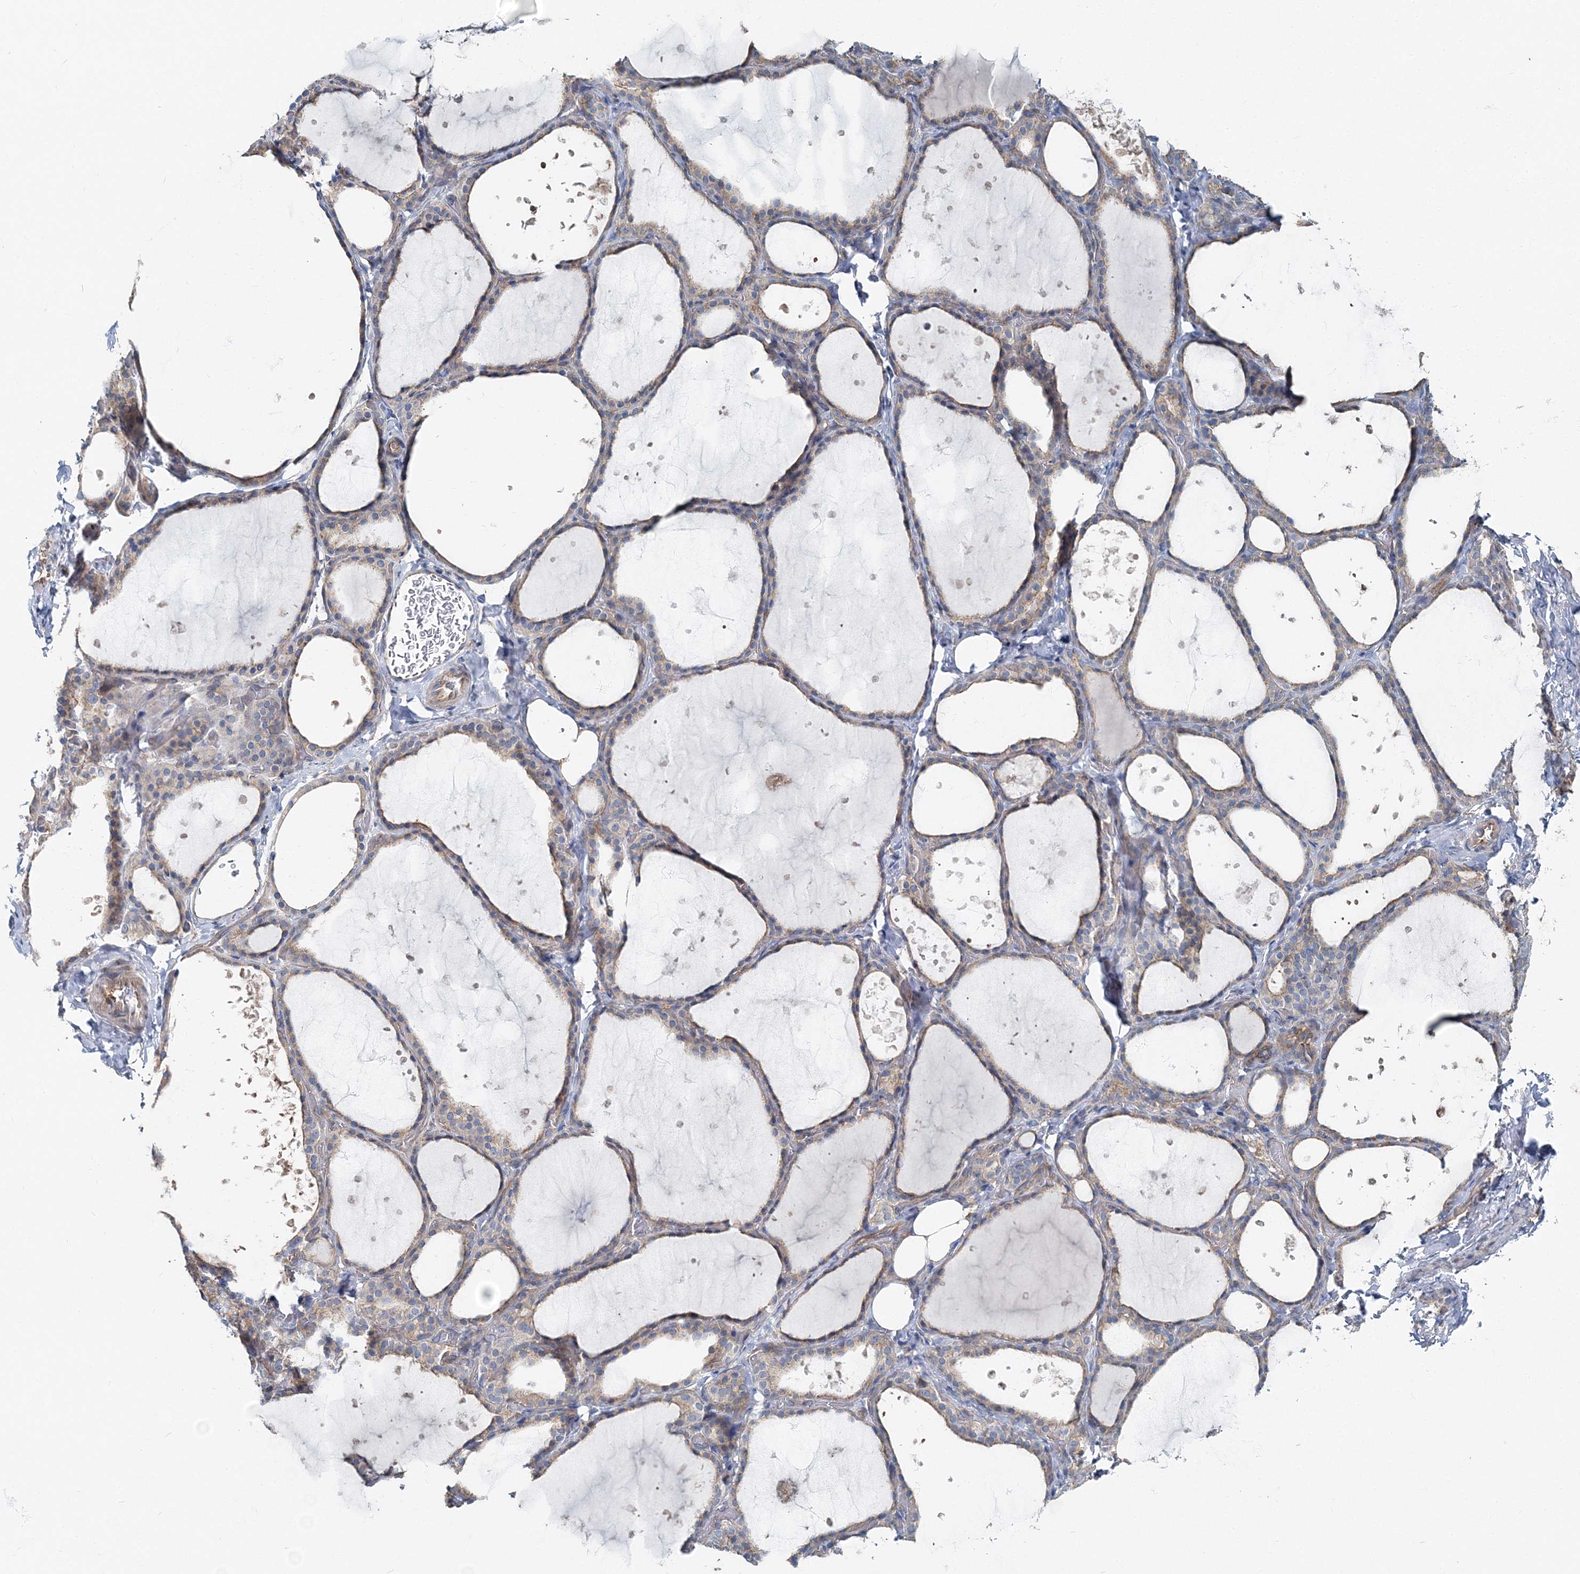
{"staining": {"intensity": "moderate", "quantity": "<25%", "location": "cytoplasmic/membranous"}, "tissue": "thyroid gland", "cell_type": "Glandular cells", "image_type": "normal", "snomed": [{"axis": "morphology", "description": "Normal tissue, NOS"}, {"axis": "topography", "description": "Thyroid gland"}], "caption": "Immunohistochemical staining of unremarkable human thyroid gland reveals low levels of moderate cytoplasmic/membranous staining in approximately <25% of glandular cells.", "gene": "MPHOSPH9", "patient": {"sex": "female", "age": 44}}